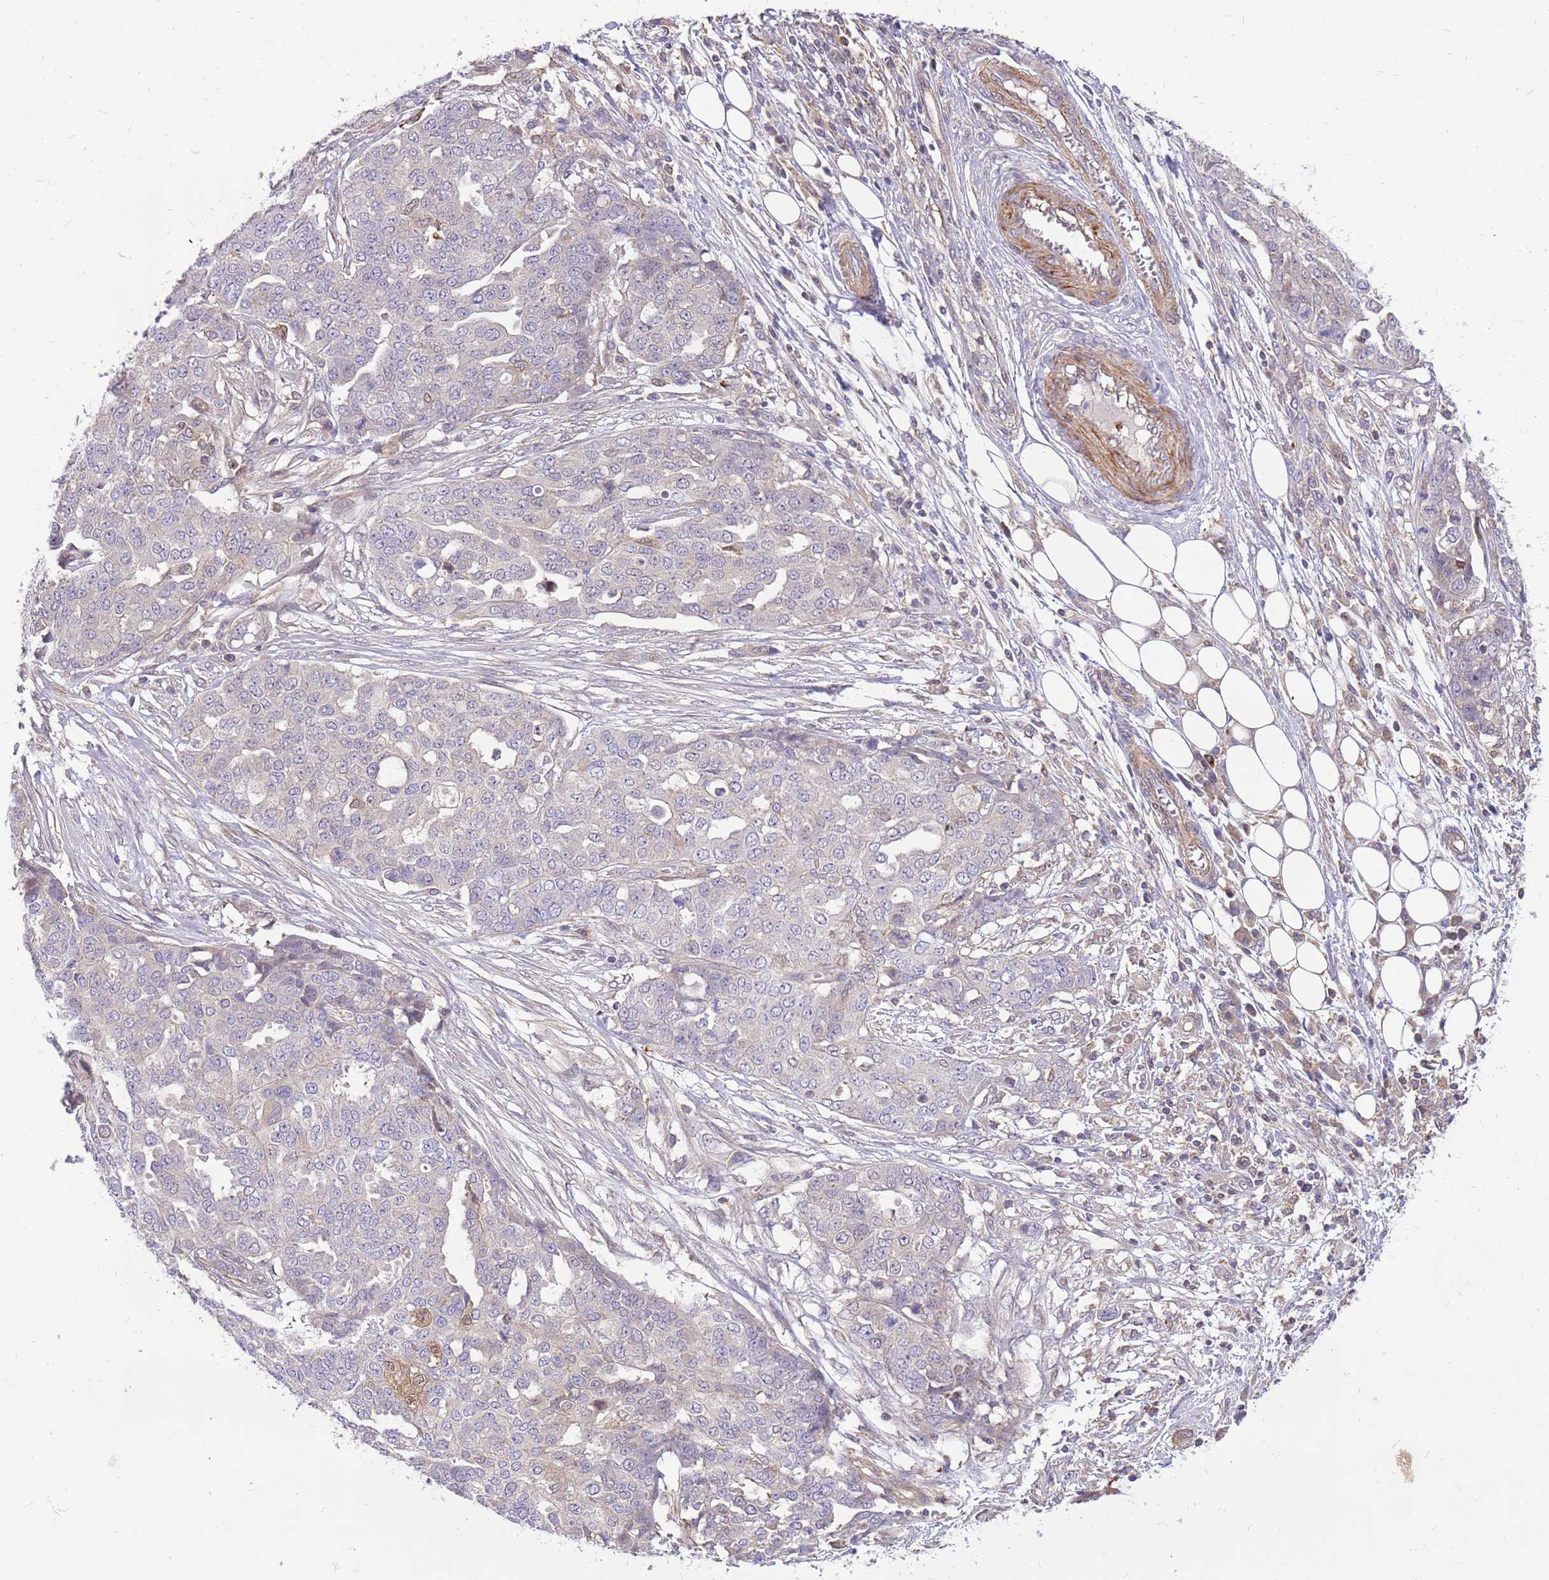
{"staining": {"intensity": "weak", "quantity": "<25%", "location": "cytoplasmic/membranous"}, "tissue": "ovarian cancer", "cell_type": "Tumor cells", "image_type": "cancer", "snomed": [{"axis": "morphology", "description": "Cystadenocarcinoma, serous, NOS"}, {"axis": "topography", "description": "Soft tissue"}, {"axis": "topography", "description": "Ovary"}], "caption": "IHC histopathology image of human ovarian cancer stained for a protein (brown), which shows no expression in tumor cells.", "gene": "MVD", "patient": {"sex": "female", "age": 57}}